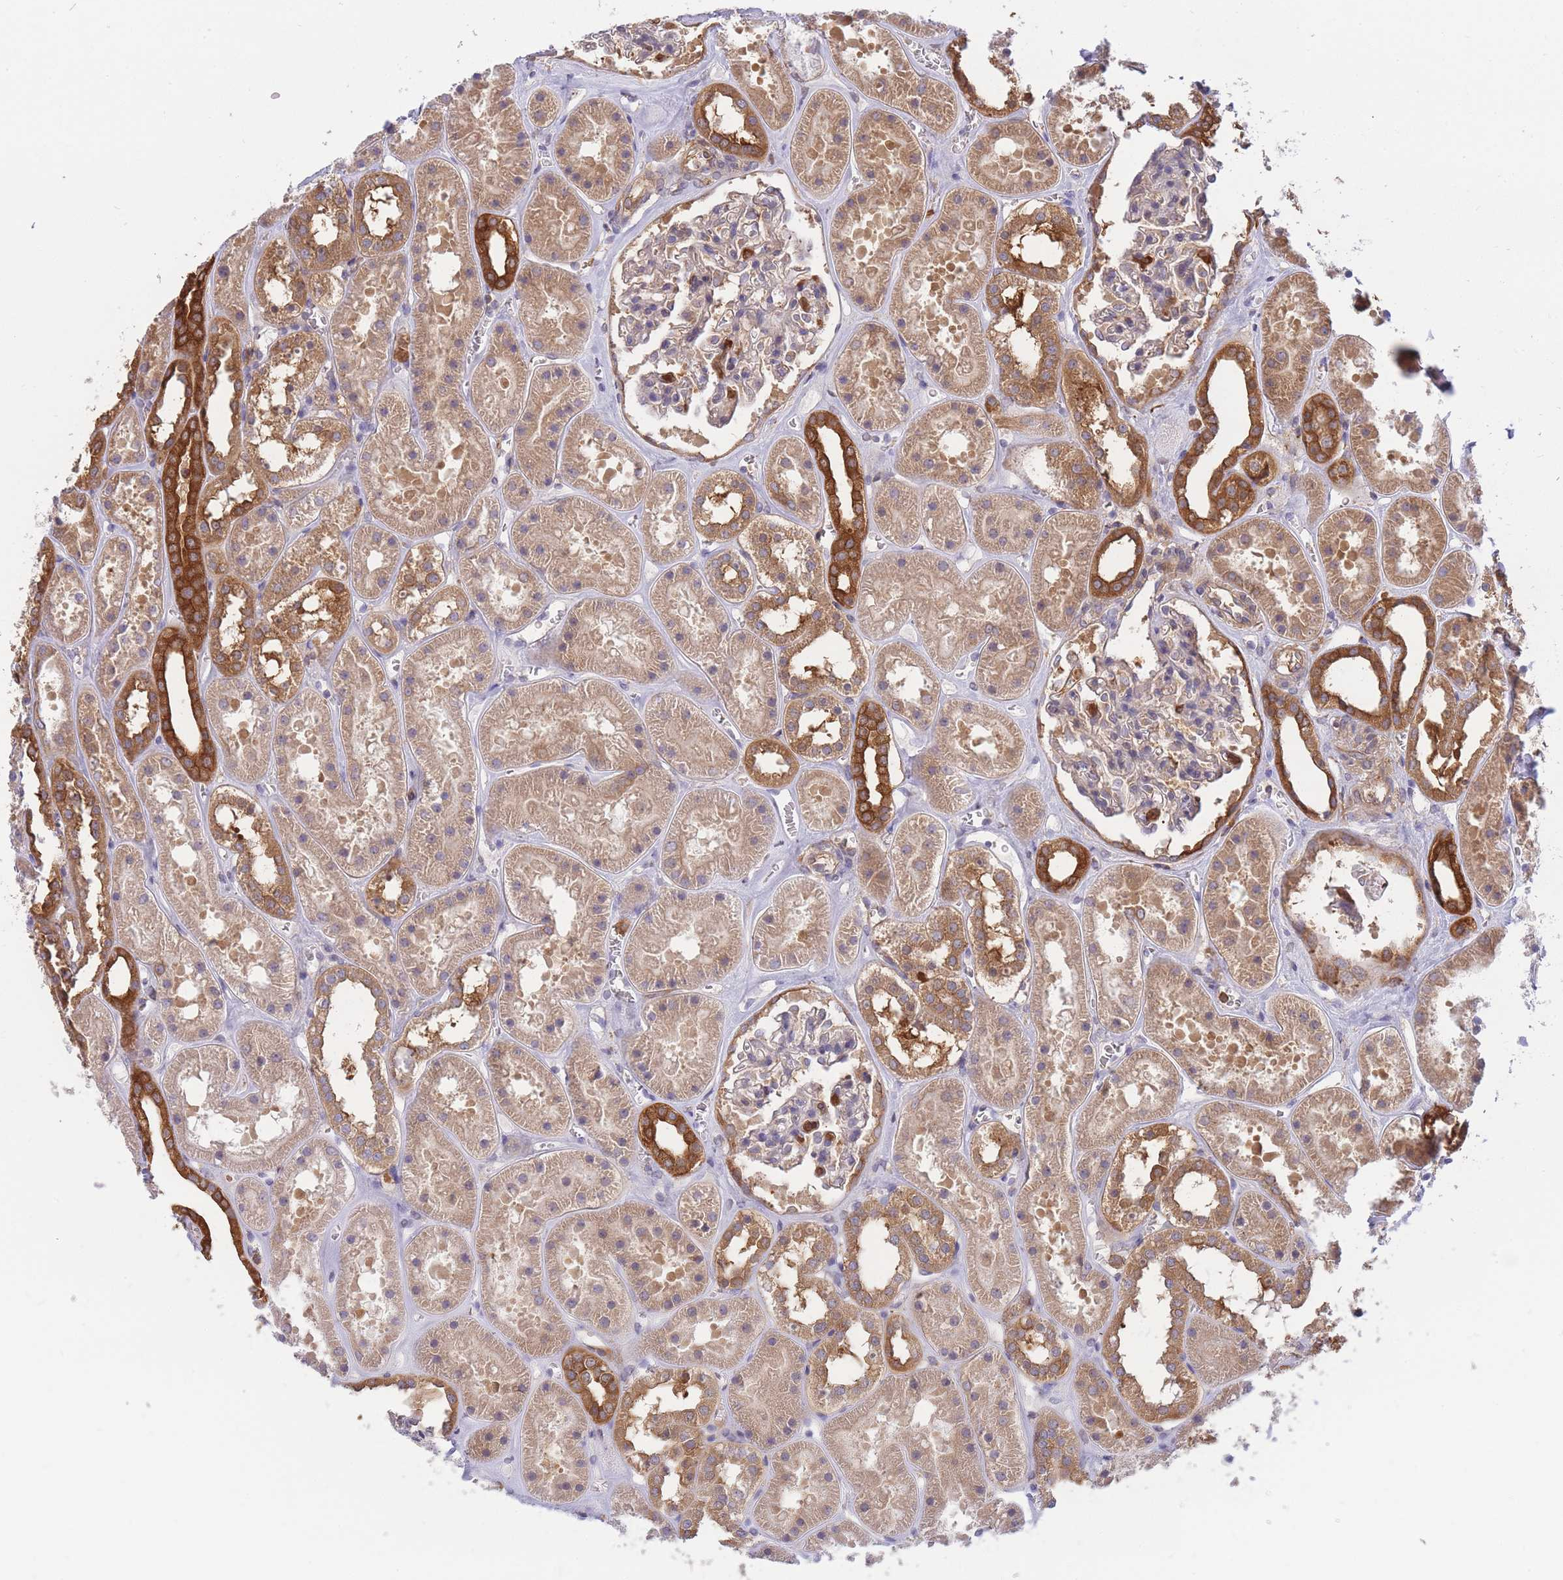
{"staining": {"intensity": "moderate", "quantity": "<25%", "location": "cytoplasmic/membranous"}, "tissue": "kidney", "cell_type": "Cells in glomeruli", "image_type": "normal", "snomed": [{"axis": "morphology", "description": "Normal tissue, NOS"}, {"axis": "topography", "description": "Kidney"}], "caption": "Cells in glomeruli show low levels of moderate cytoplasmic/membranous positivity in about <25% of cells in normal human kidney.", "gene": "SLC4A9", "patient": {"sex": "female", "age": 41}}